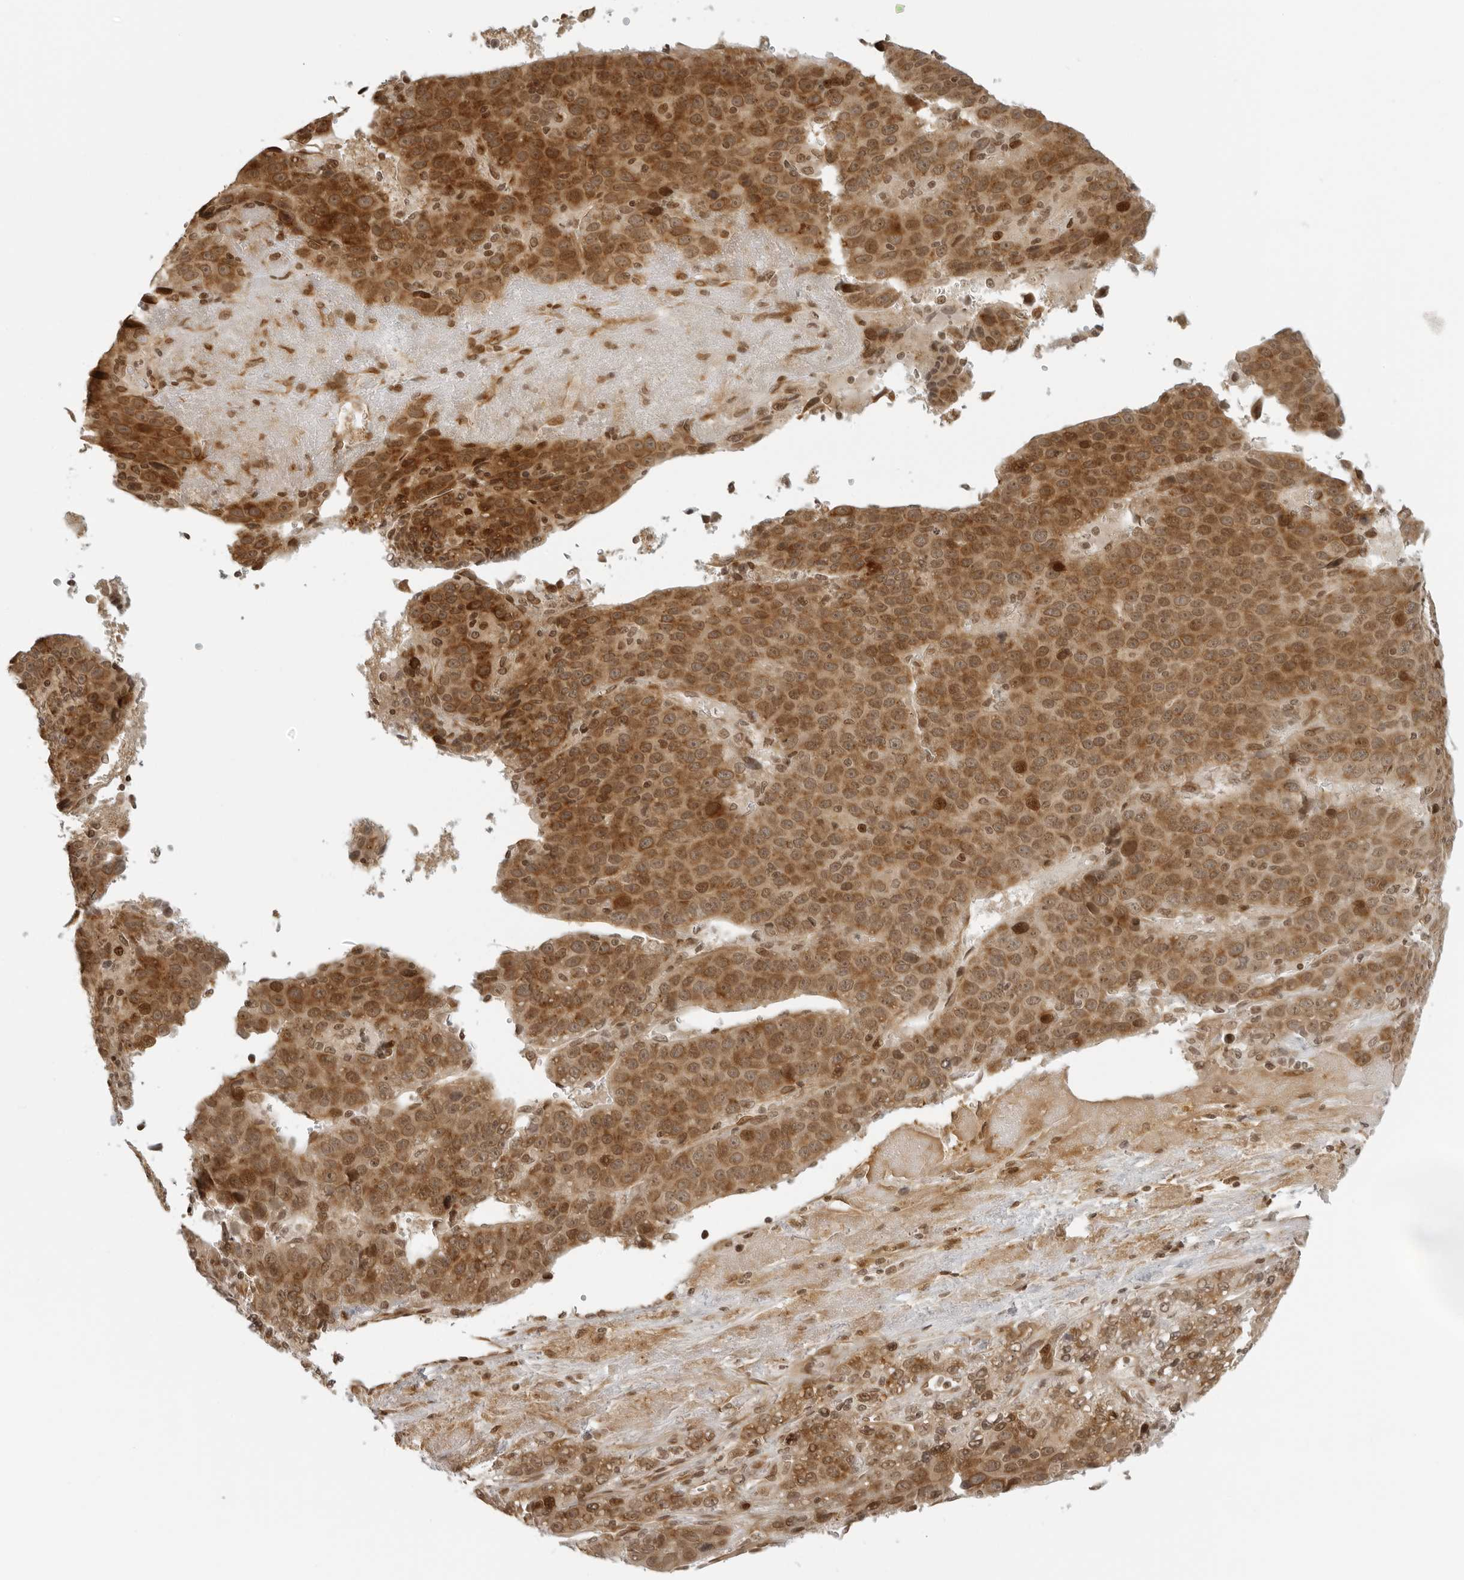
{"staining": {"intensity": "moderate", "quantity": ">75%", "location": "cytoplasmic/membranous,nuclear"}, "tissue": "liver cancer", "cell_type": "Tumor cells", "image_type": "cancer", "snomed": [{"axis": "morphology", "description": "Carcinoma, Hepatocellular, NOS"}, {"axis": "topography", "description": "Liver"}], "caption": "The image displays immunohistochemical staining of hepatocellular carcinoma (liver). There is moderate cytoplasmic/membranous and nuclear positivity is seen in about >75% of tumor cells.", "gene": "ZNF407", "patient": {"sex": "female", "age": 53}}